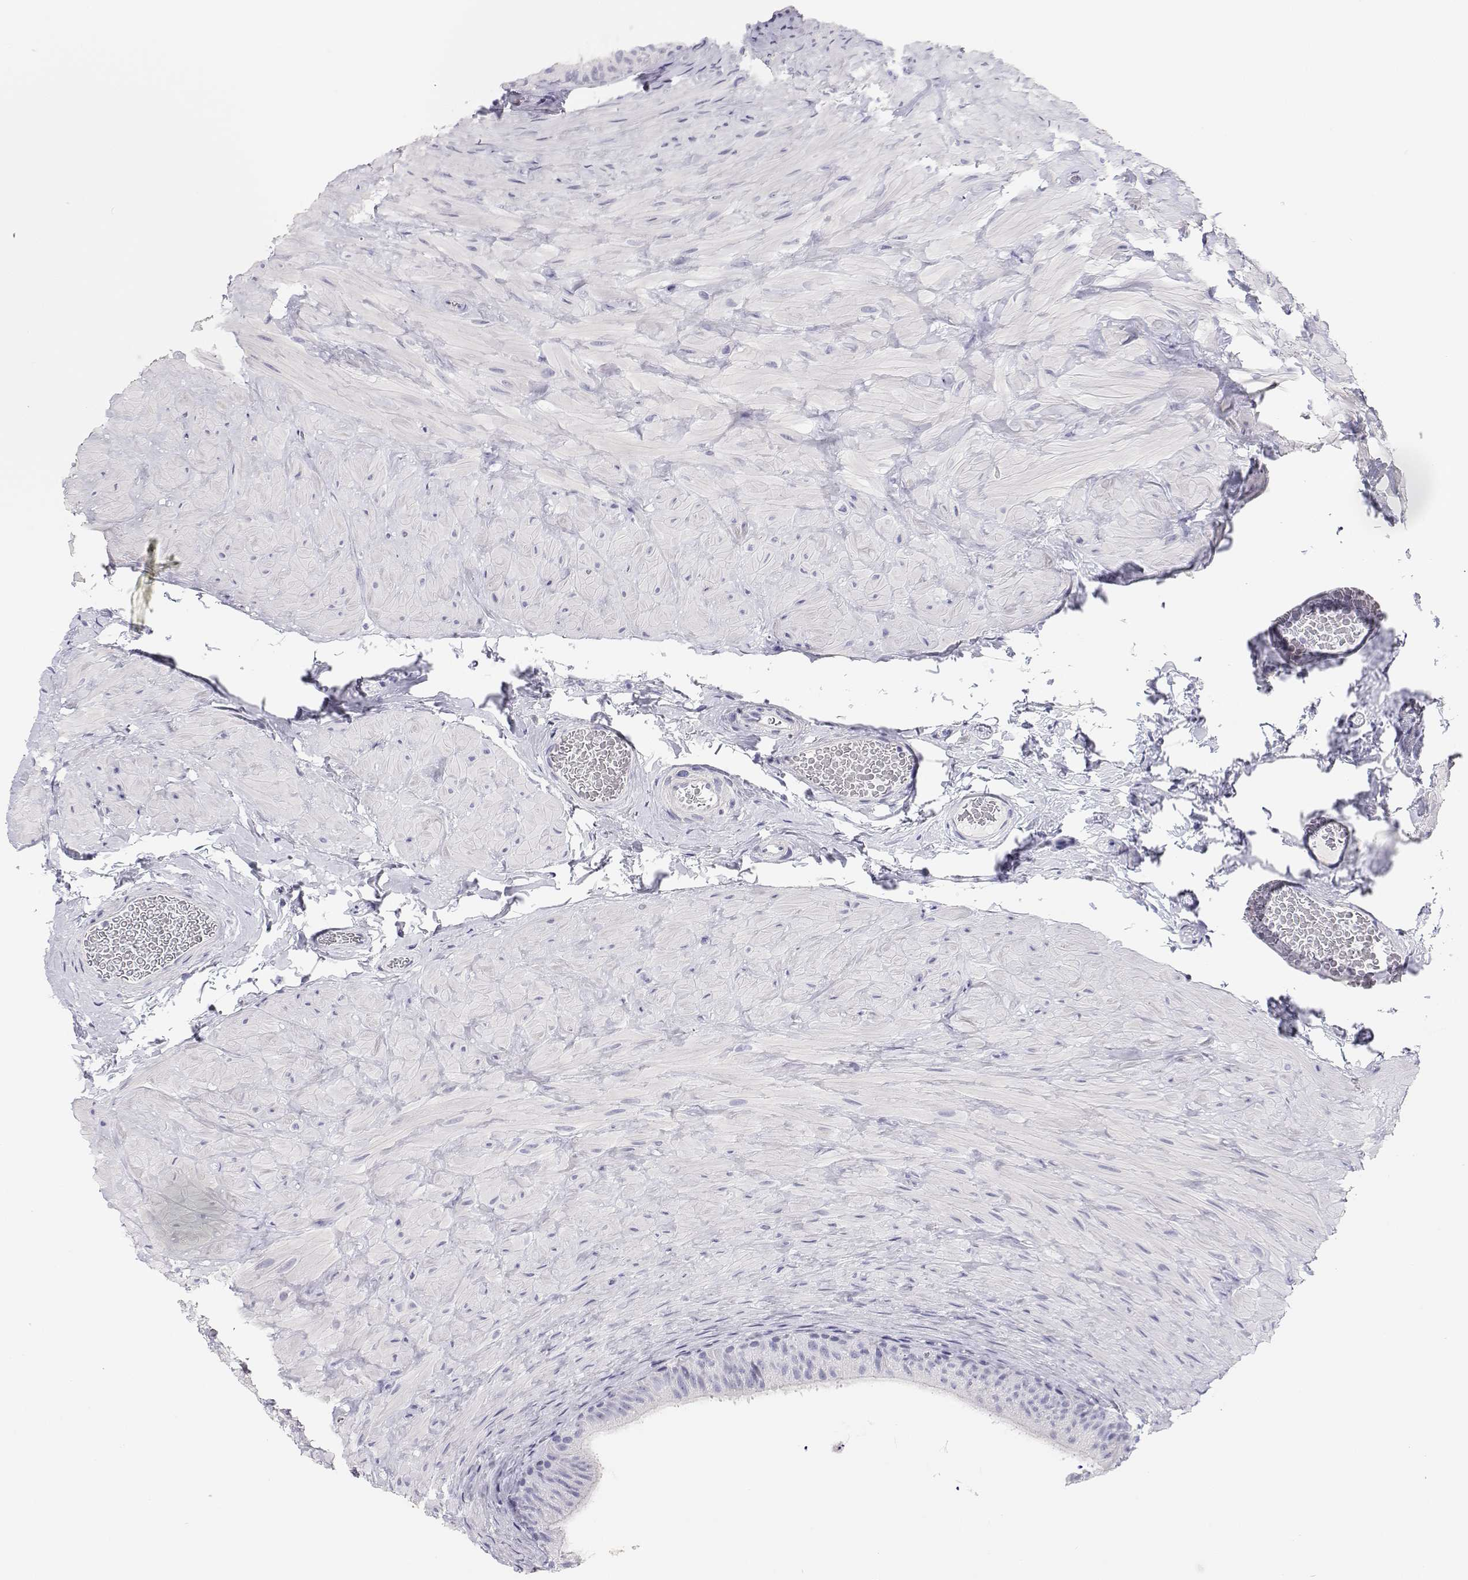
{"staining": {"intensity": "negative", "quantity": "none", "location": "none"}, "tissue": "epididymis", "cell_type": "Glandular cells", "image_type": "normal", "snomed": [{"axis": "morphology", "description": "Normal tissue, NOS"}, {"axis": "topography", "description": "Epididymis, spermatic cord, NOS"}, {"axis": "topography", "description": "Epididymis"}], "caption": "A photomicrograph of human epididymis is negative for staining in glandular cells. (DAB immunohistochemistry (IHC), high magnification).", "gene": "BHMT", "patient": {"sex": "male", "age": 31}}